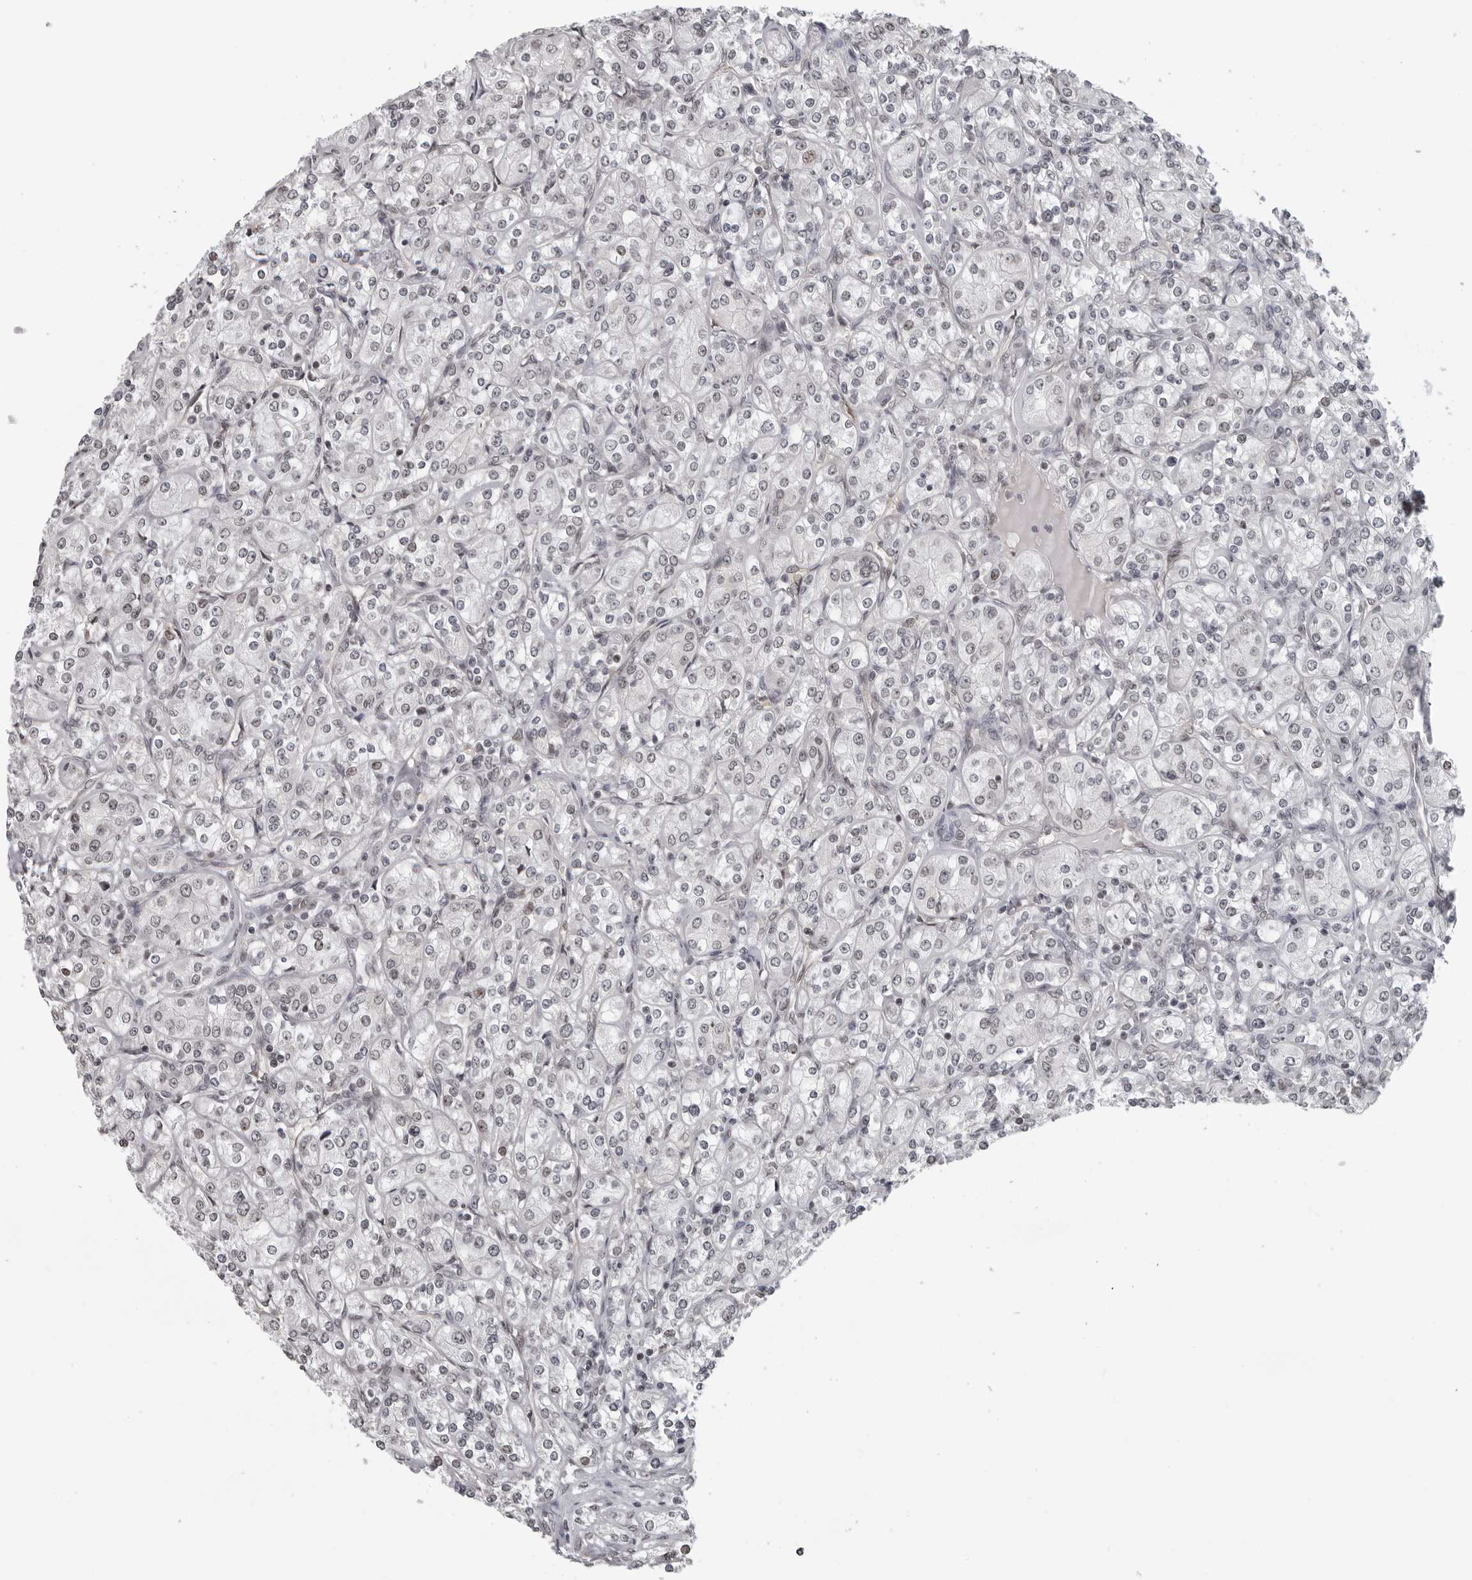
{"staining": {"intensity": "negative", "quantity": "none", "location": "none"}, "tissue": "renal cancer", "cell_type": "Tumor cells", "image_type": "cancer", "snomed": [{"axis": "morphology", "description": "Adenocarcinoma, NOS"}, {"axis": "topography", "description": "Kidney"}], "caption": "Tumor cells show no significant expression in adenocarcinoma (renal).", "gene": "MAF", "patient": {"sex": "male", "age": 77}}